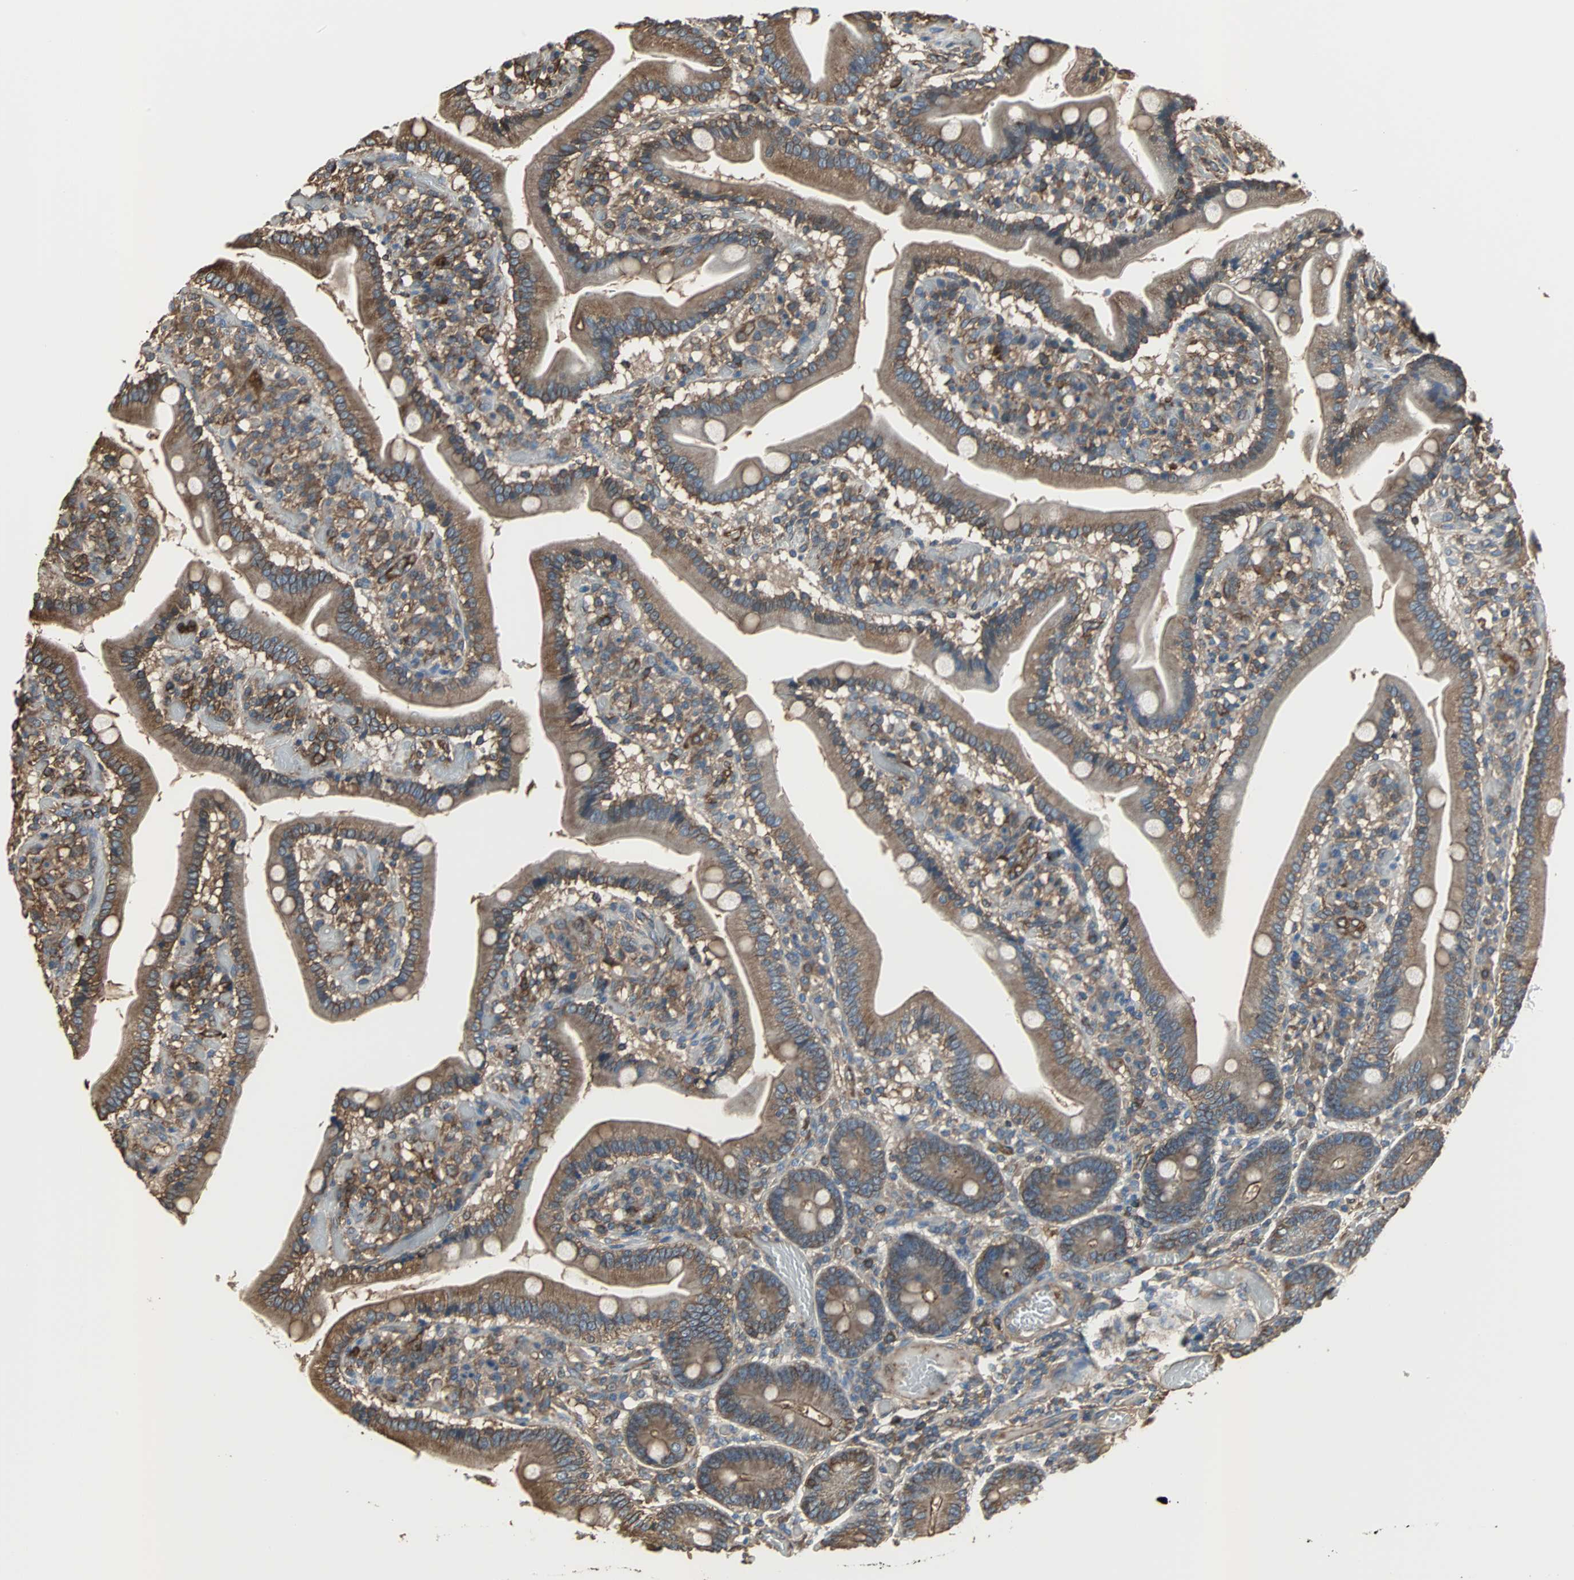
{"staining": {"intensity": "moderate", "quantity": ">75%", "location": "cytoplasmic/membranous"}, "tissue": "duodenum", "cell_type": "Glandular cells", "image_type": "normal", "snomed": [{"axis": "morphology", "description": "Normal tissue, NOS"}, {"axis": "topography", "description": "Duodenum"}], "caption": "Normal duodenum displays moderate cytoplasmic/membranous staining in about >75% of glandular cells, visualized by immunohistochemistry.", "gene": "ACTN1", "patient": {"sex": "male", "age": 66}}